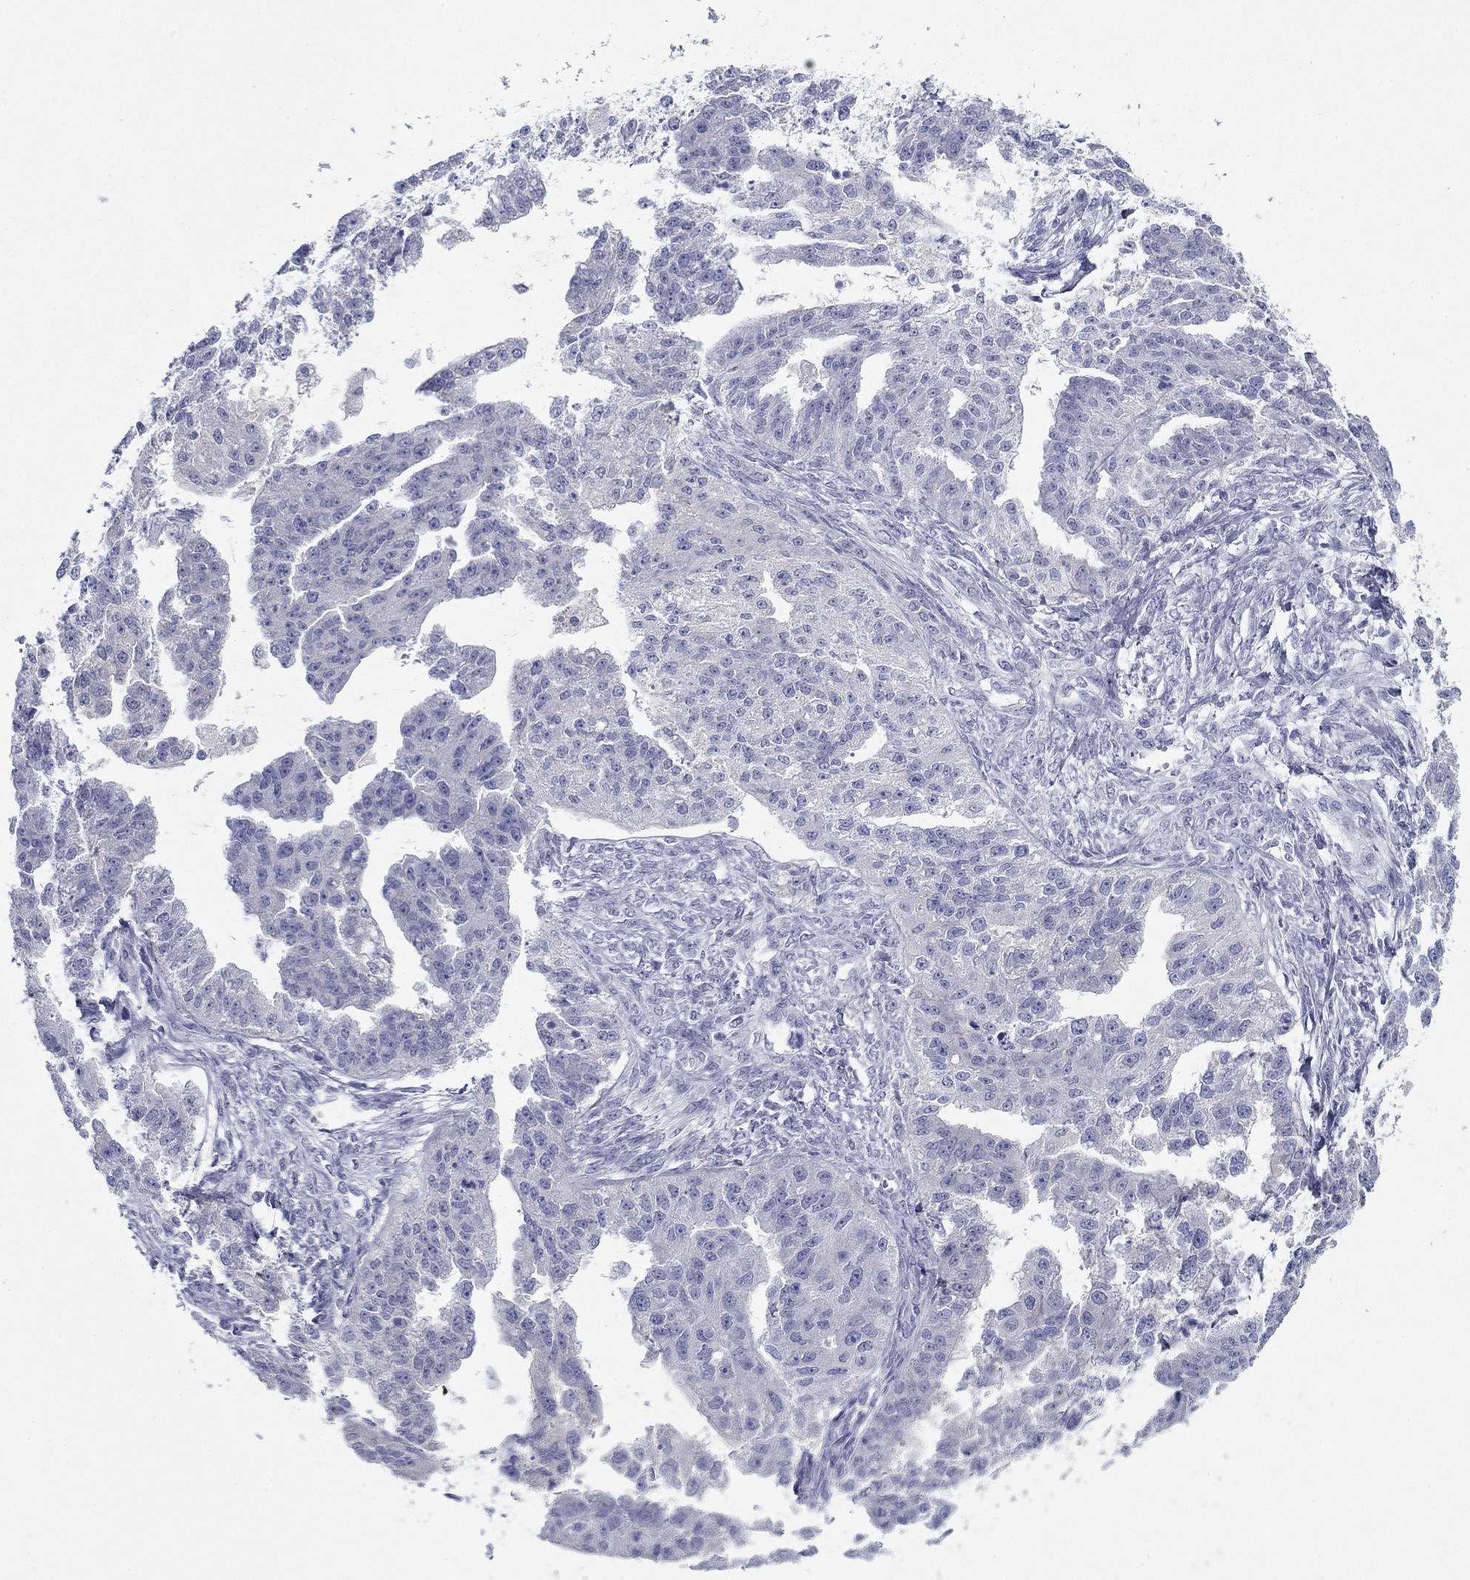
{"staining": {"intensity": "negative", "quantity": "none", "location": "none"}, "tissue": "ovarian cancer", "cell_type": "Tumor cells", "image_type": "cancer", "snomed": [{"axis": "morphology", "description": "Cystadenocarcinoma, serous, NOS"}, {"axis": "topography", "description": "Ovary"}], "caption": "Human serous cystadenocarcinoma (ovarian) stained for a protein using immunohistochemistry (IHC) exhibits no positivity in tumor cells.", "gene": "PLS1", "patient": {"sex": "female", "age": 58}}